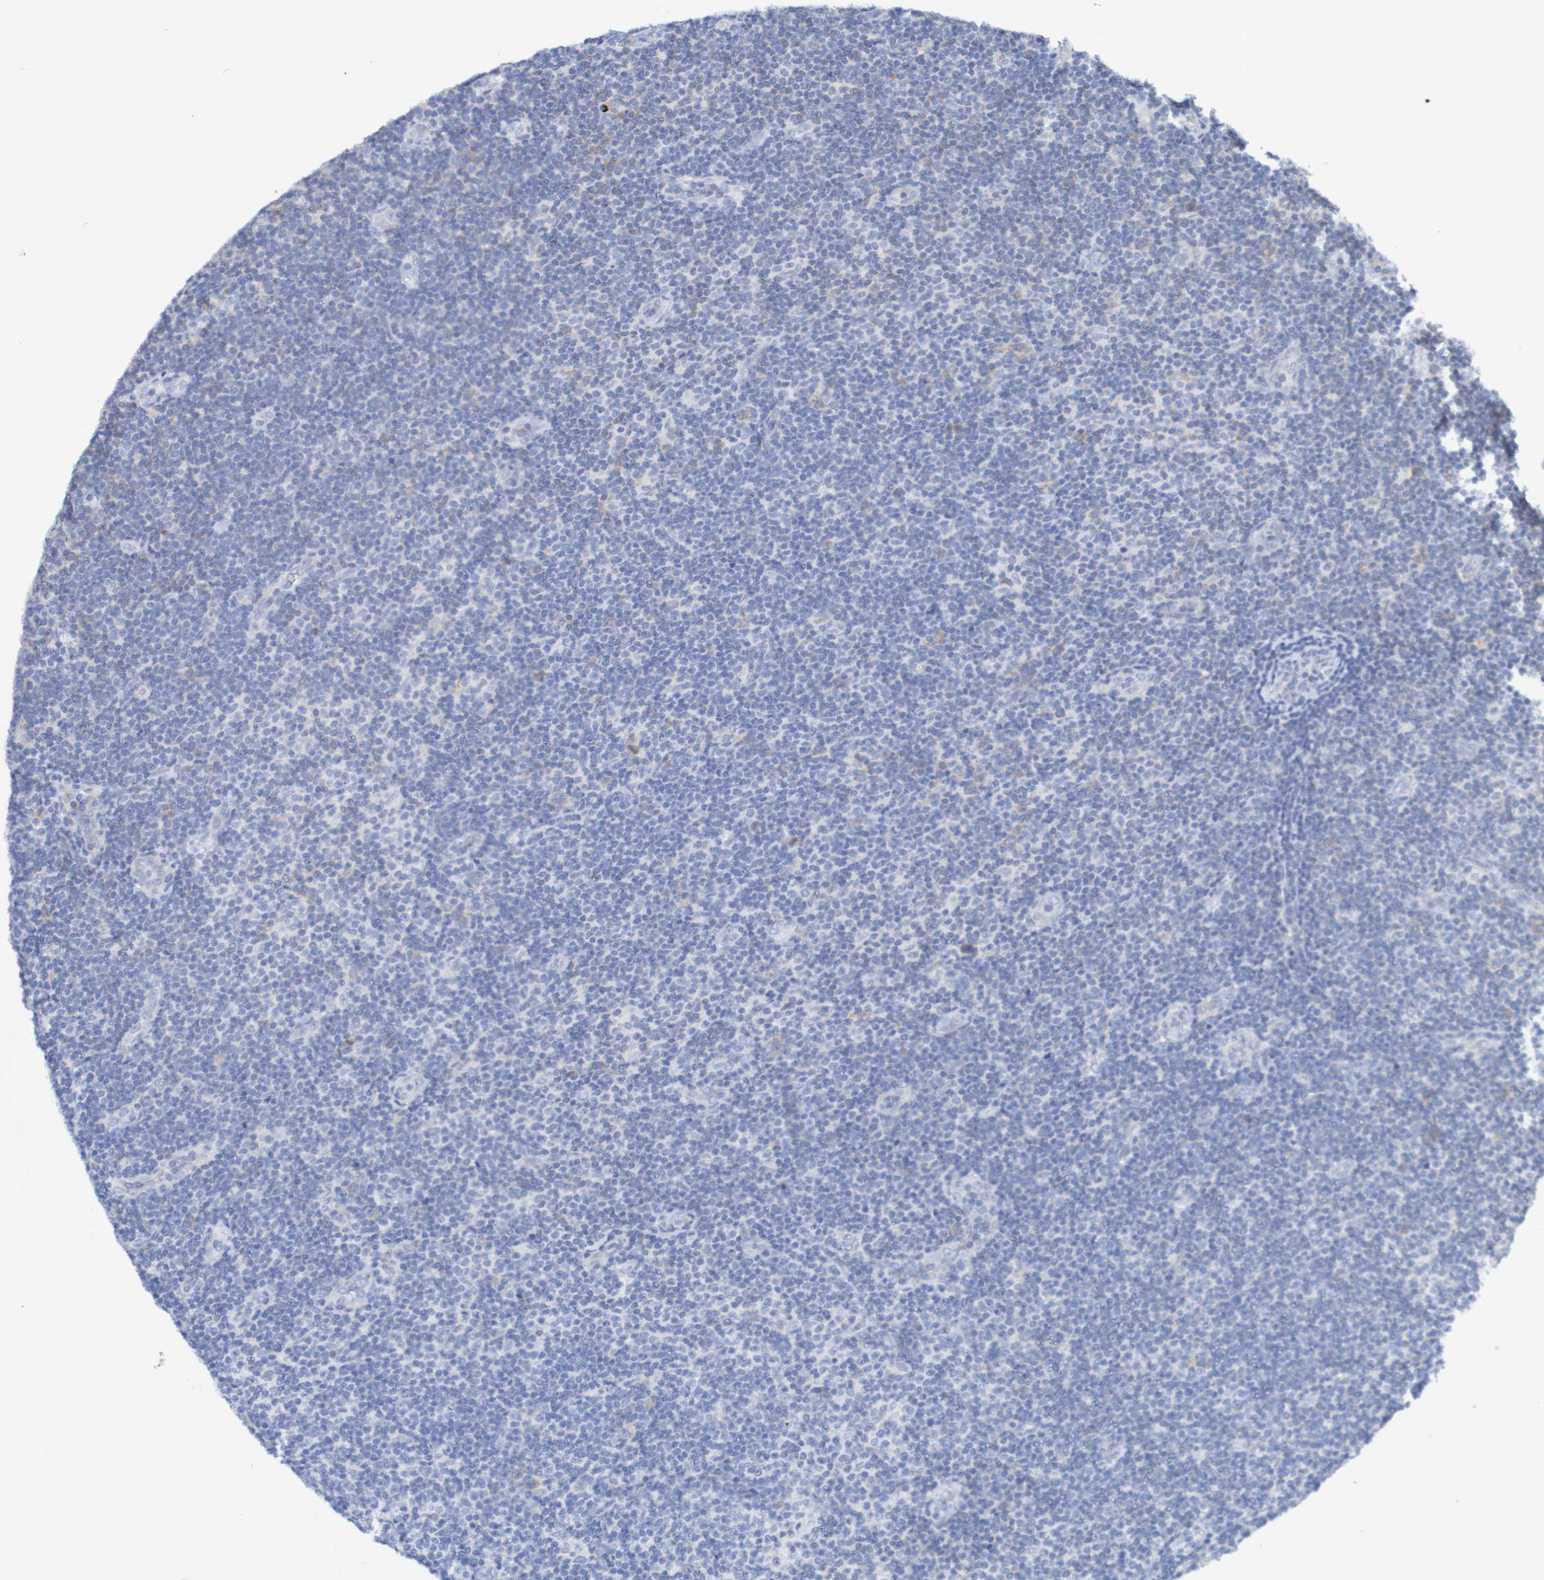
{"staining": {"intensity": "moderate", "quantity": "<25%", "location": "cytoplasmic/membranous"}, "tissue": "lymphoma", "cell_type": "Tumor cells", "image_type": "cancer", "snomed": [{"axis": "morphology", "description": "Malignant lymphoma, non-Hodgkin's type, Low grade"}, {"axis": "topography", "description": "Lymph node"}], "caption": "IHC (DAB) staining of human lymphoma shows moderate cytoplasmic/membranous protein positivity in approximately <25% of tumor cells. (DAB IHC with brightfield microscopy, high magnification).", "gene": "ACVR1C", "patient": {"sex": "male", "age": 83}}